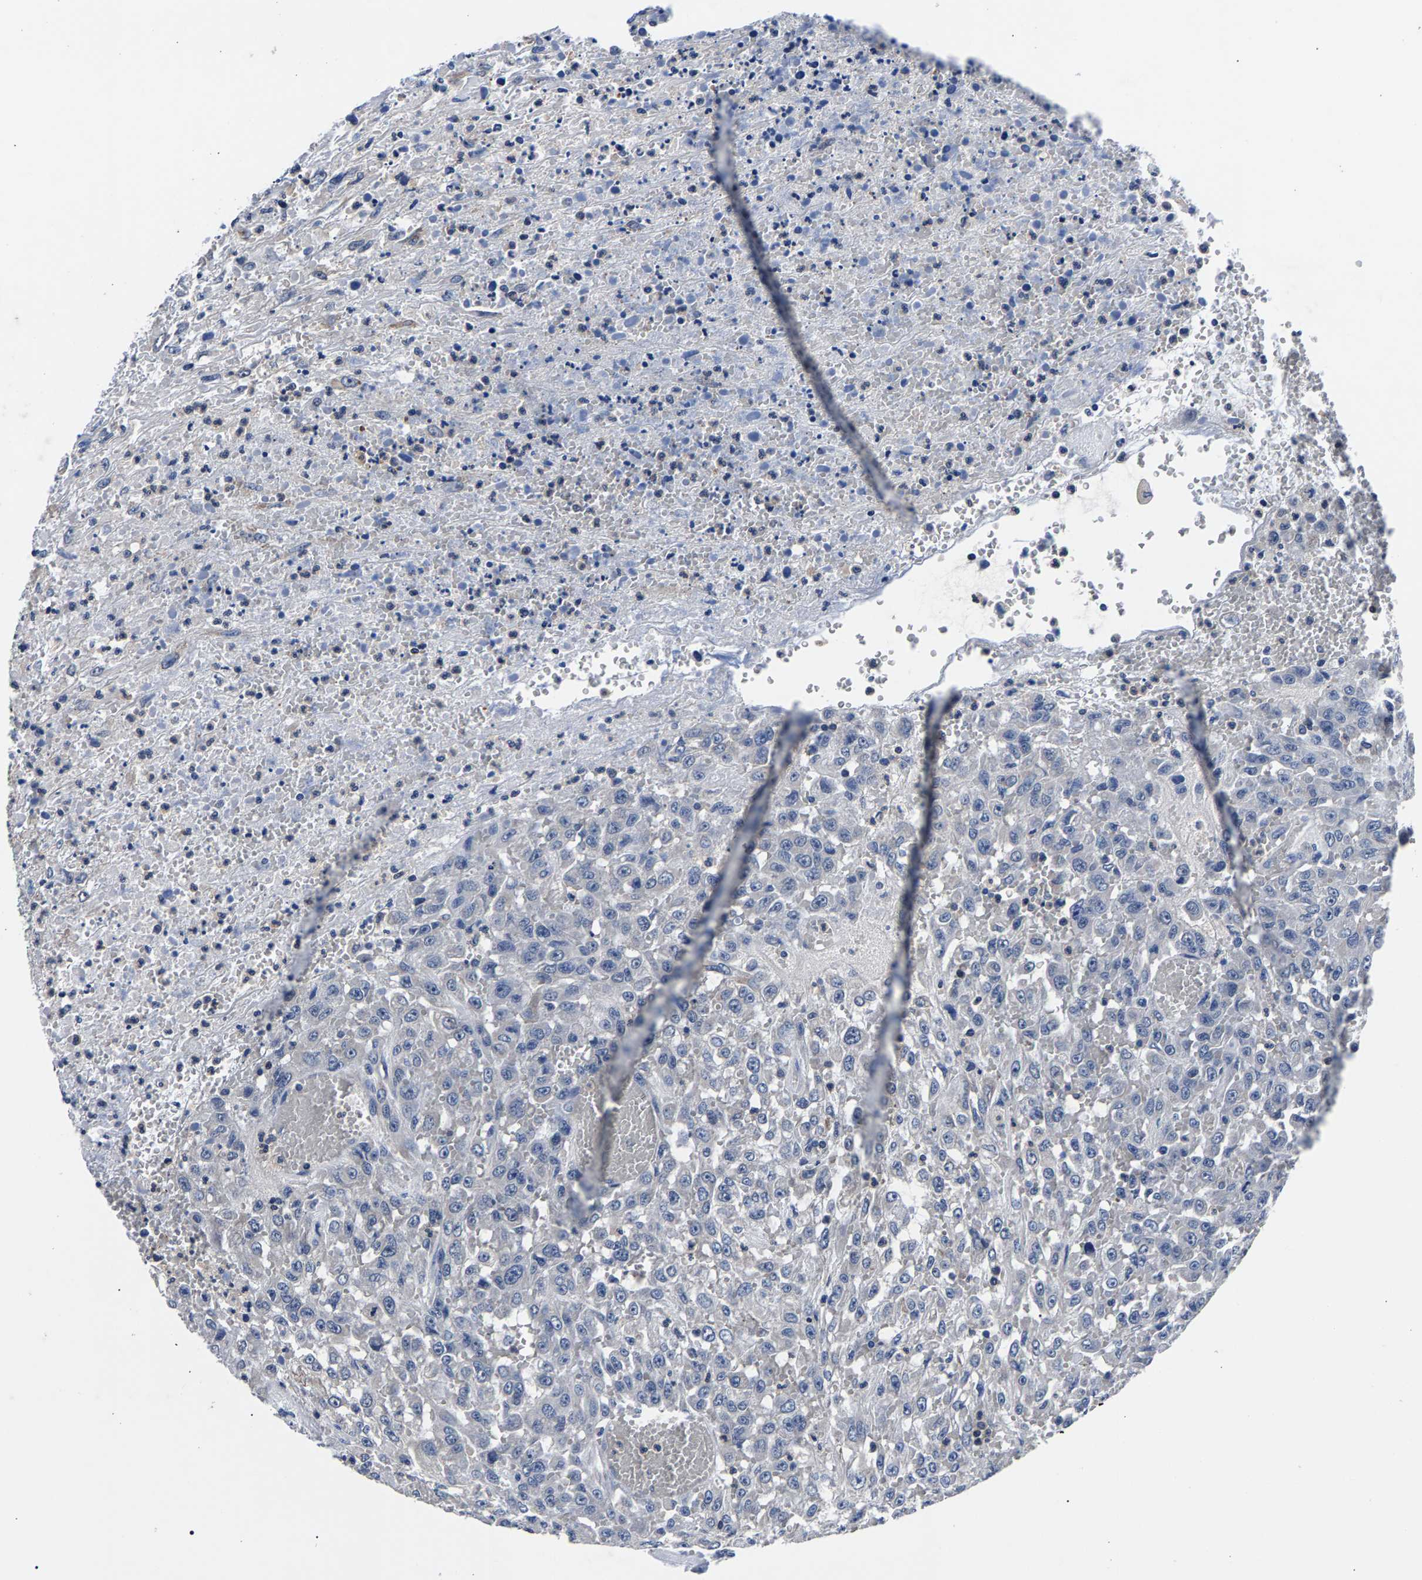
{"staining": {"intensity": "negative", "quantity": "none", "location": "none"}, "tissue": "urothelial cancer", "cell_type": "Tumor cells", "image_type": "cancer", "snomed": [{"axis": "morphology", "description": "Urothelial carcinoma, High grade"}, {"axis": "topography", "description": "Urinary bladder"}], "caption": "Tumor cells show no significant expression in urothelial carcinoma (high-grade).", "gene": "PHF24", "patient": {"sex": "male", "age": 46}}